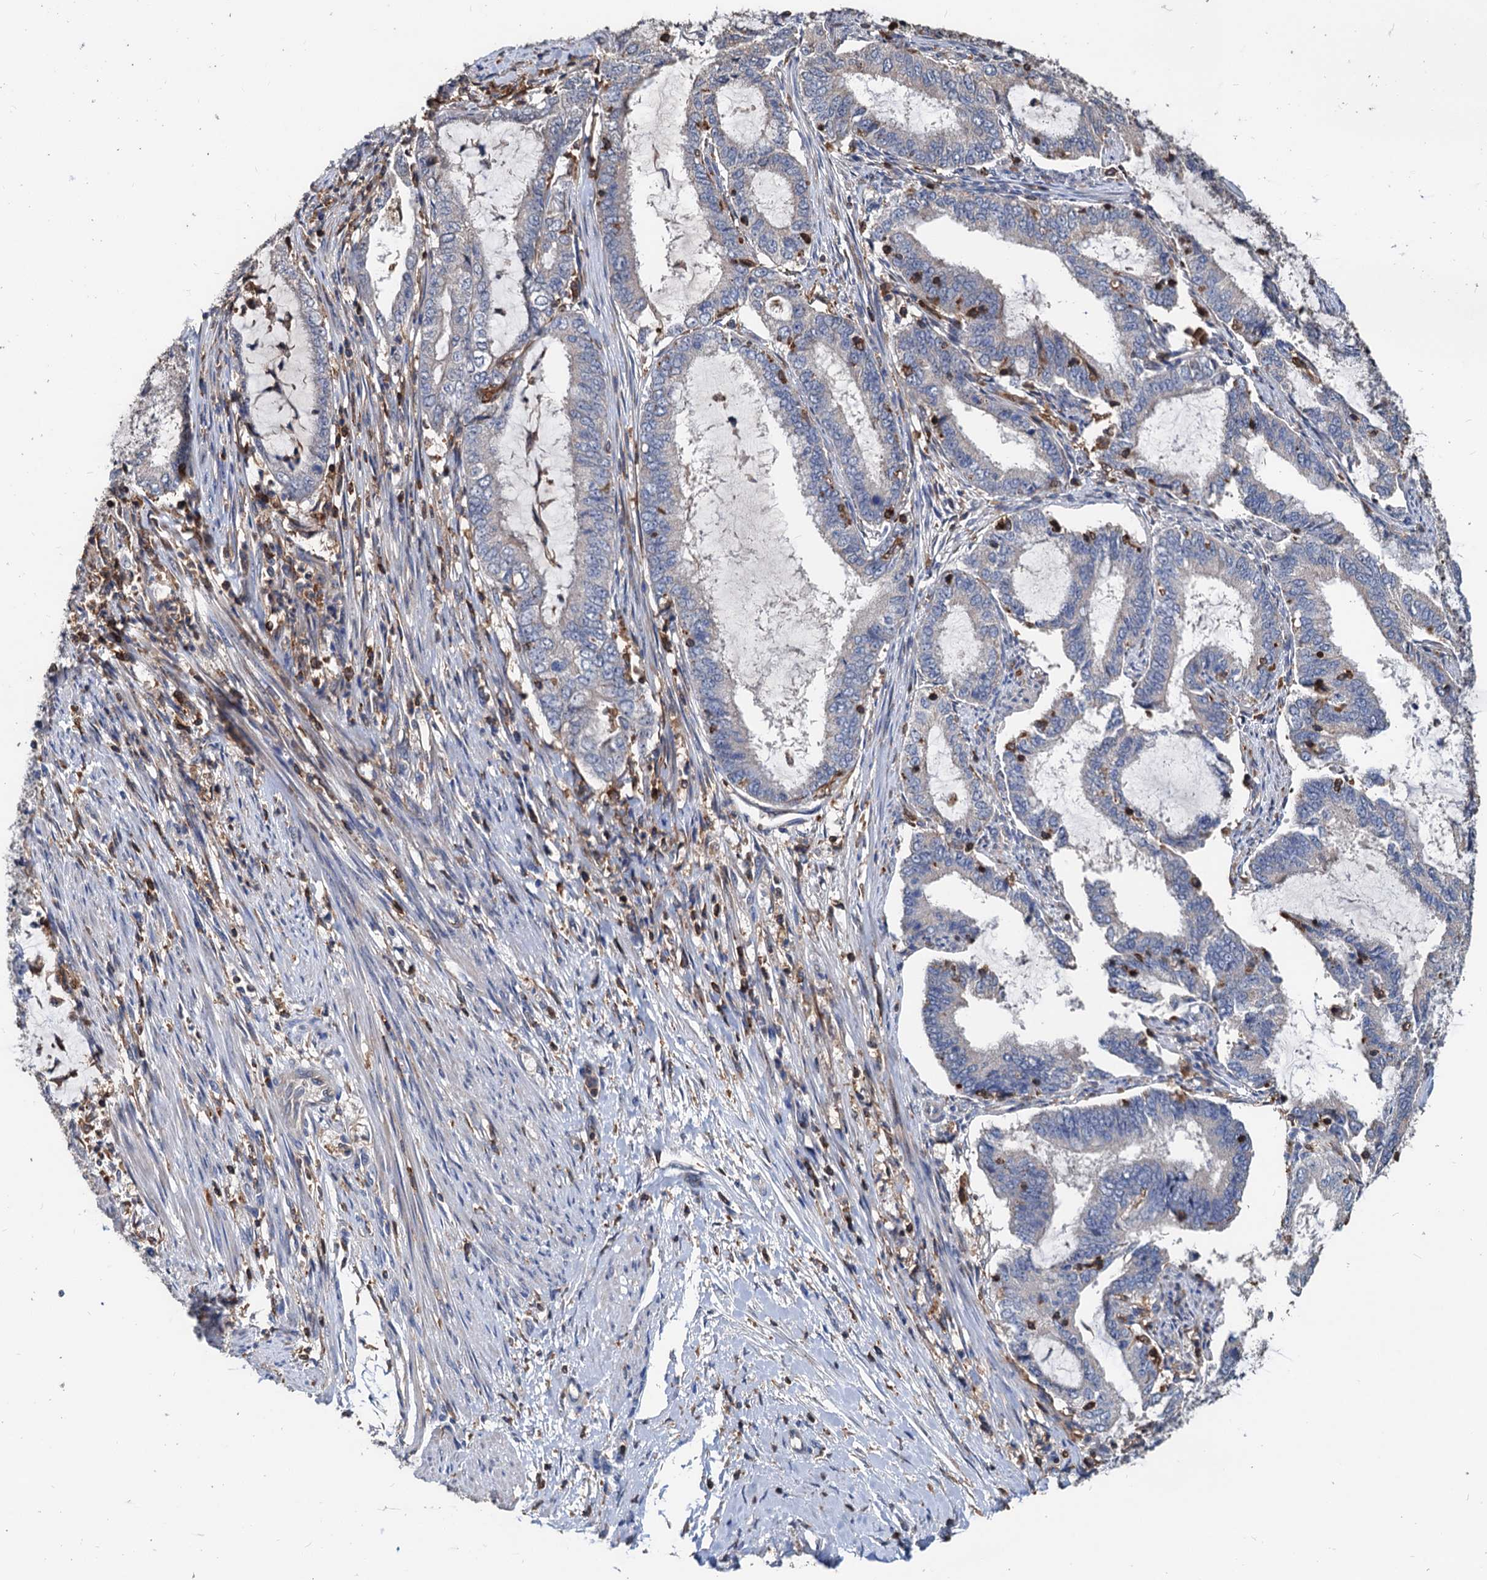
{"staining": {"intensity": "negative", "quantity": "none", "location": "none"}, "tissue": "endometrial cancer", "cell_type": "Tumor cells", "image_type": "cancer", "snomed": [{"axis": "morphology", "description": "Adenocarcinoma, NOS"}, {"axis": "topography", "description": "Endometrium"}], "caption": "This is an IHC image of human endometrial cancer (adenocarcinoma). There is no staining in tumor cells.", "gene": "LCP2", "patient": {"sex": "female", "age": 51}}